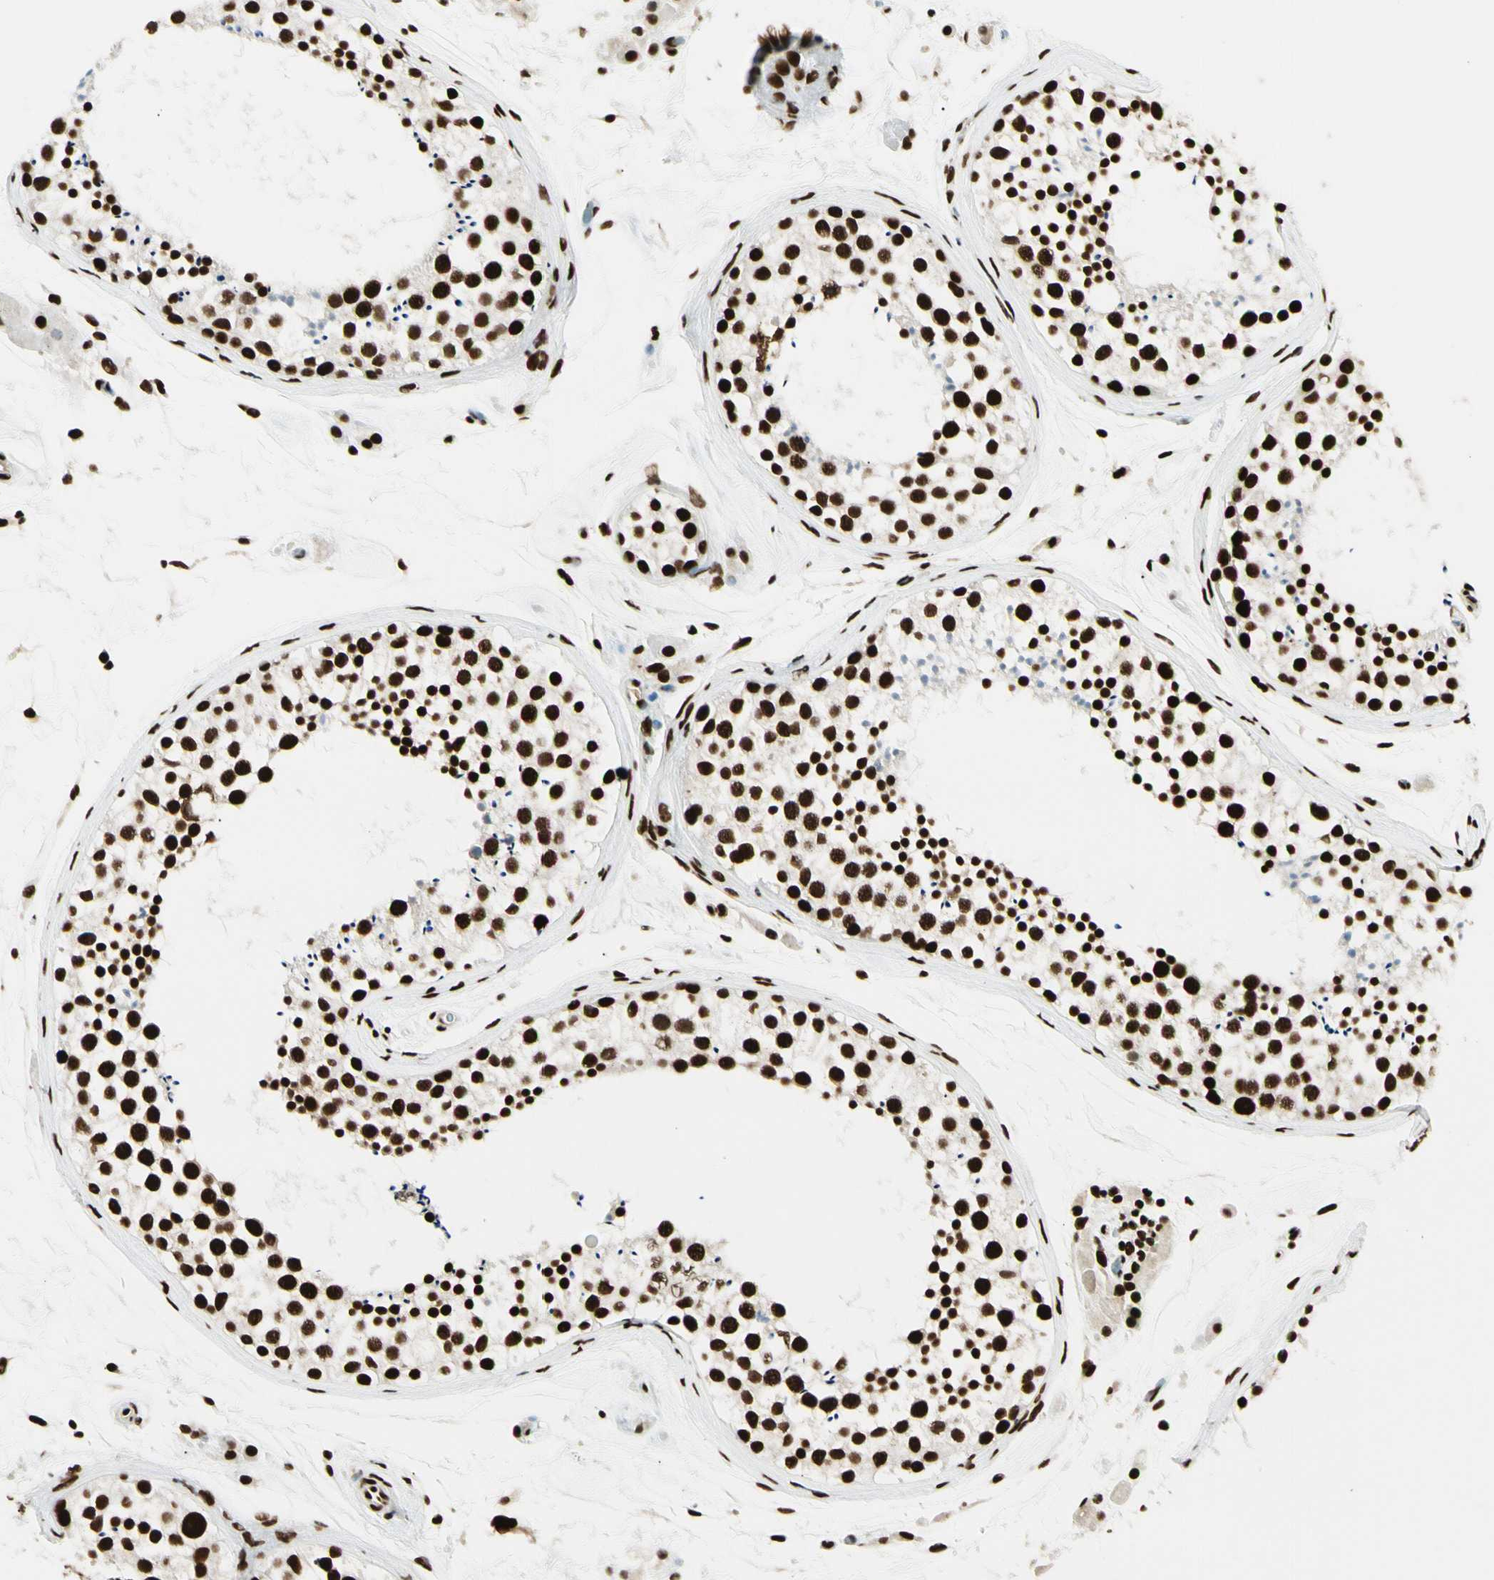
{"staining": {"intensity": "strong", "quantity": ">75%", "location": "nuclear"}, "tissue": "testis", "cell_type": "Cells in seminiferous ducts", "image_type": "normal", "snomed": [{"axis": "morphology", "description": "Normal tissue, NOS"}, {"axis": "topography", "description": "Testis"}], "caption": "A brown stain highlights strong nuclear positivity of a protein in cells in seminiferous ducts of benign human testis.", "gene": "FUS", "patient": {"sex": "male", "age": 46}}